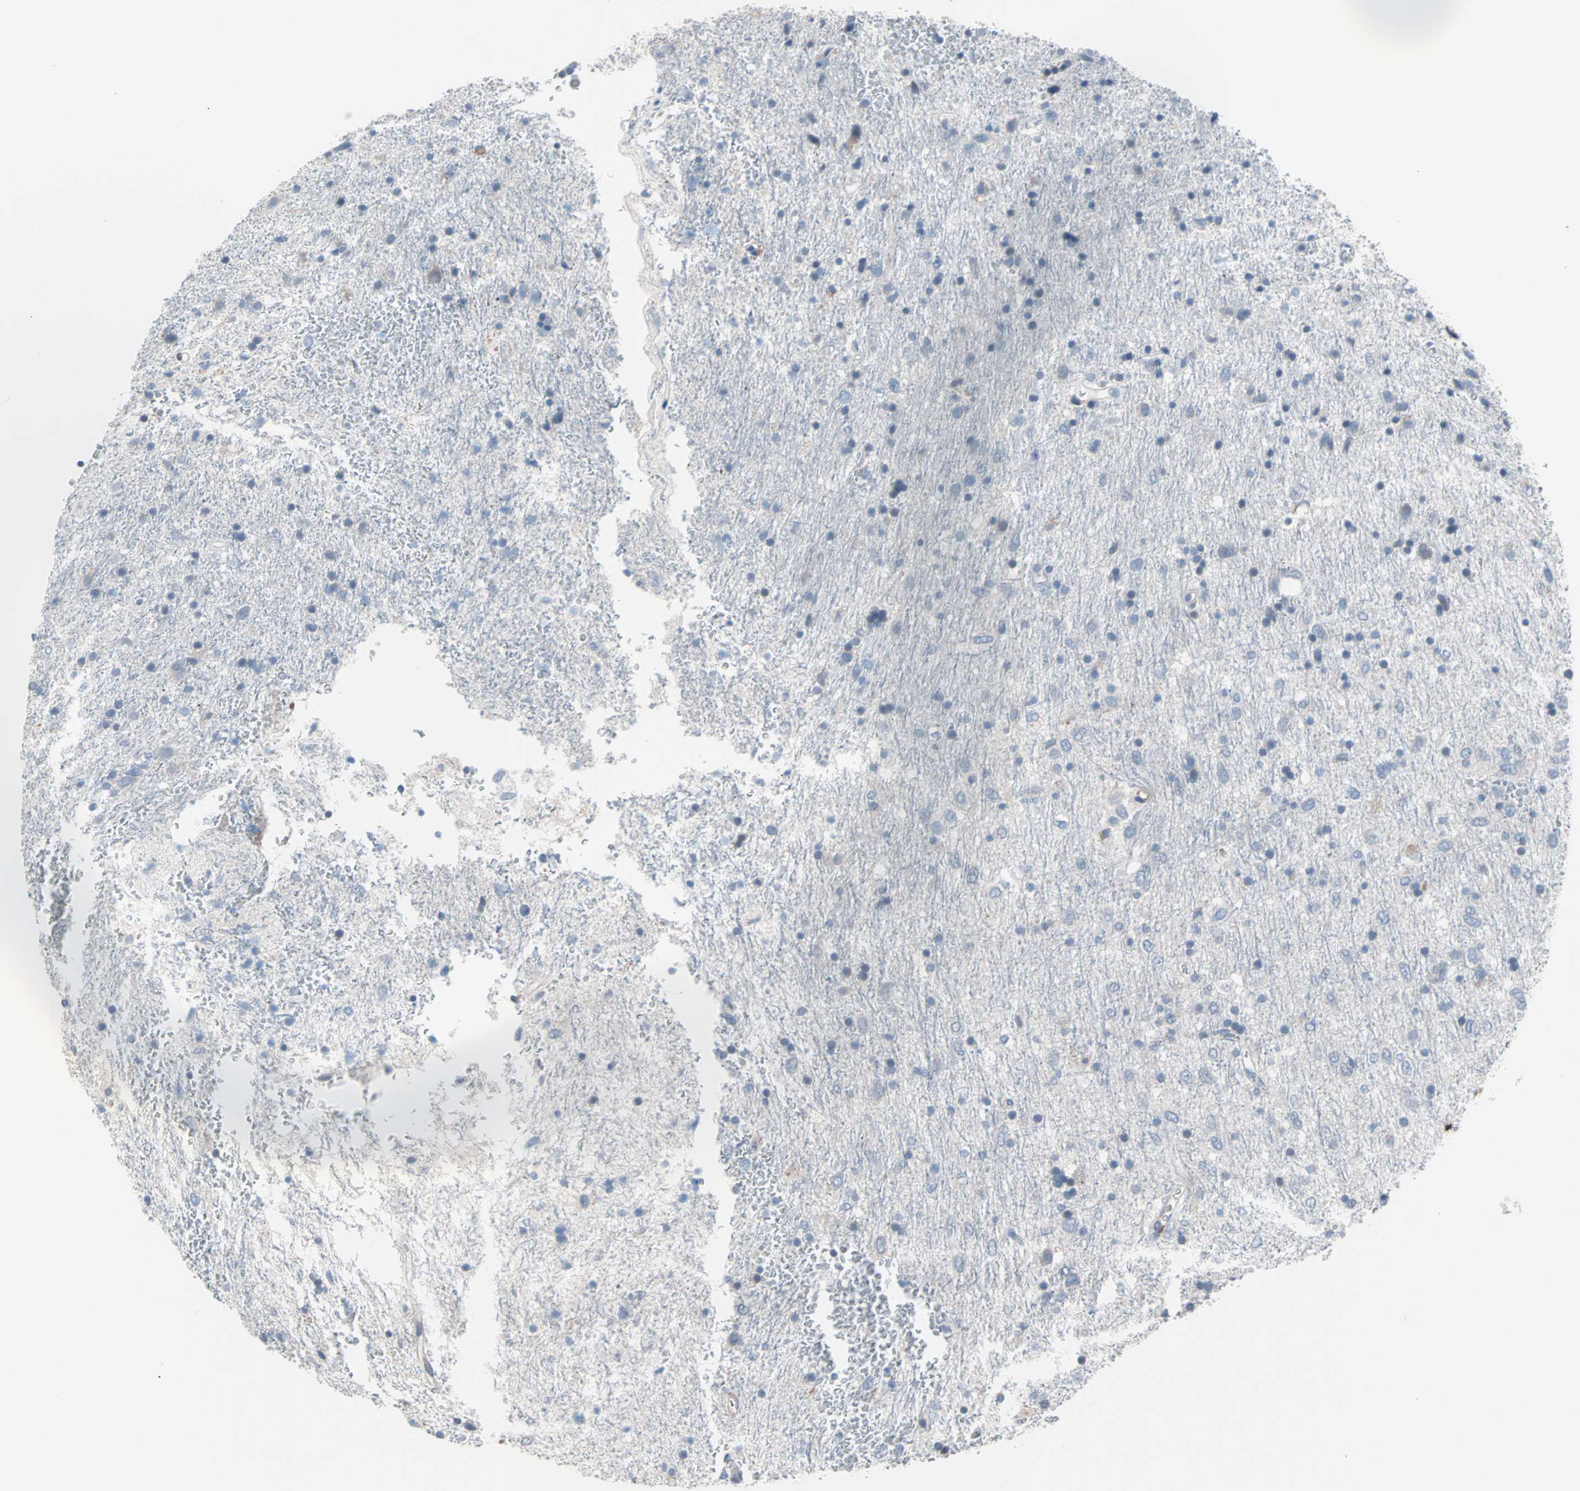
{"staining": {"intensity": "negative", "quantity": "none", "location": "none"}, "tissue": "glioma", "cell_type": "Tumor cells", "image_type": "cancer", "snomed": [{"axis": "morphology", "description": "Glioma, malignant, Low grade"}, {"axis": "topography", "description": "Brain"}], "caption": "The micrograph reveals no staining of tumor cells in malignant glioma (low-grade).", "gene": "ULBP1", "patient": {"sex": "male", "age": 77}}